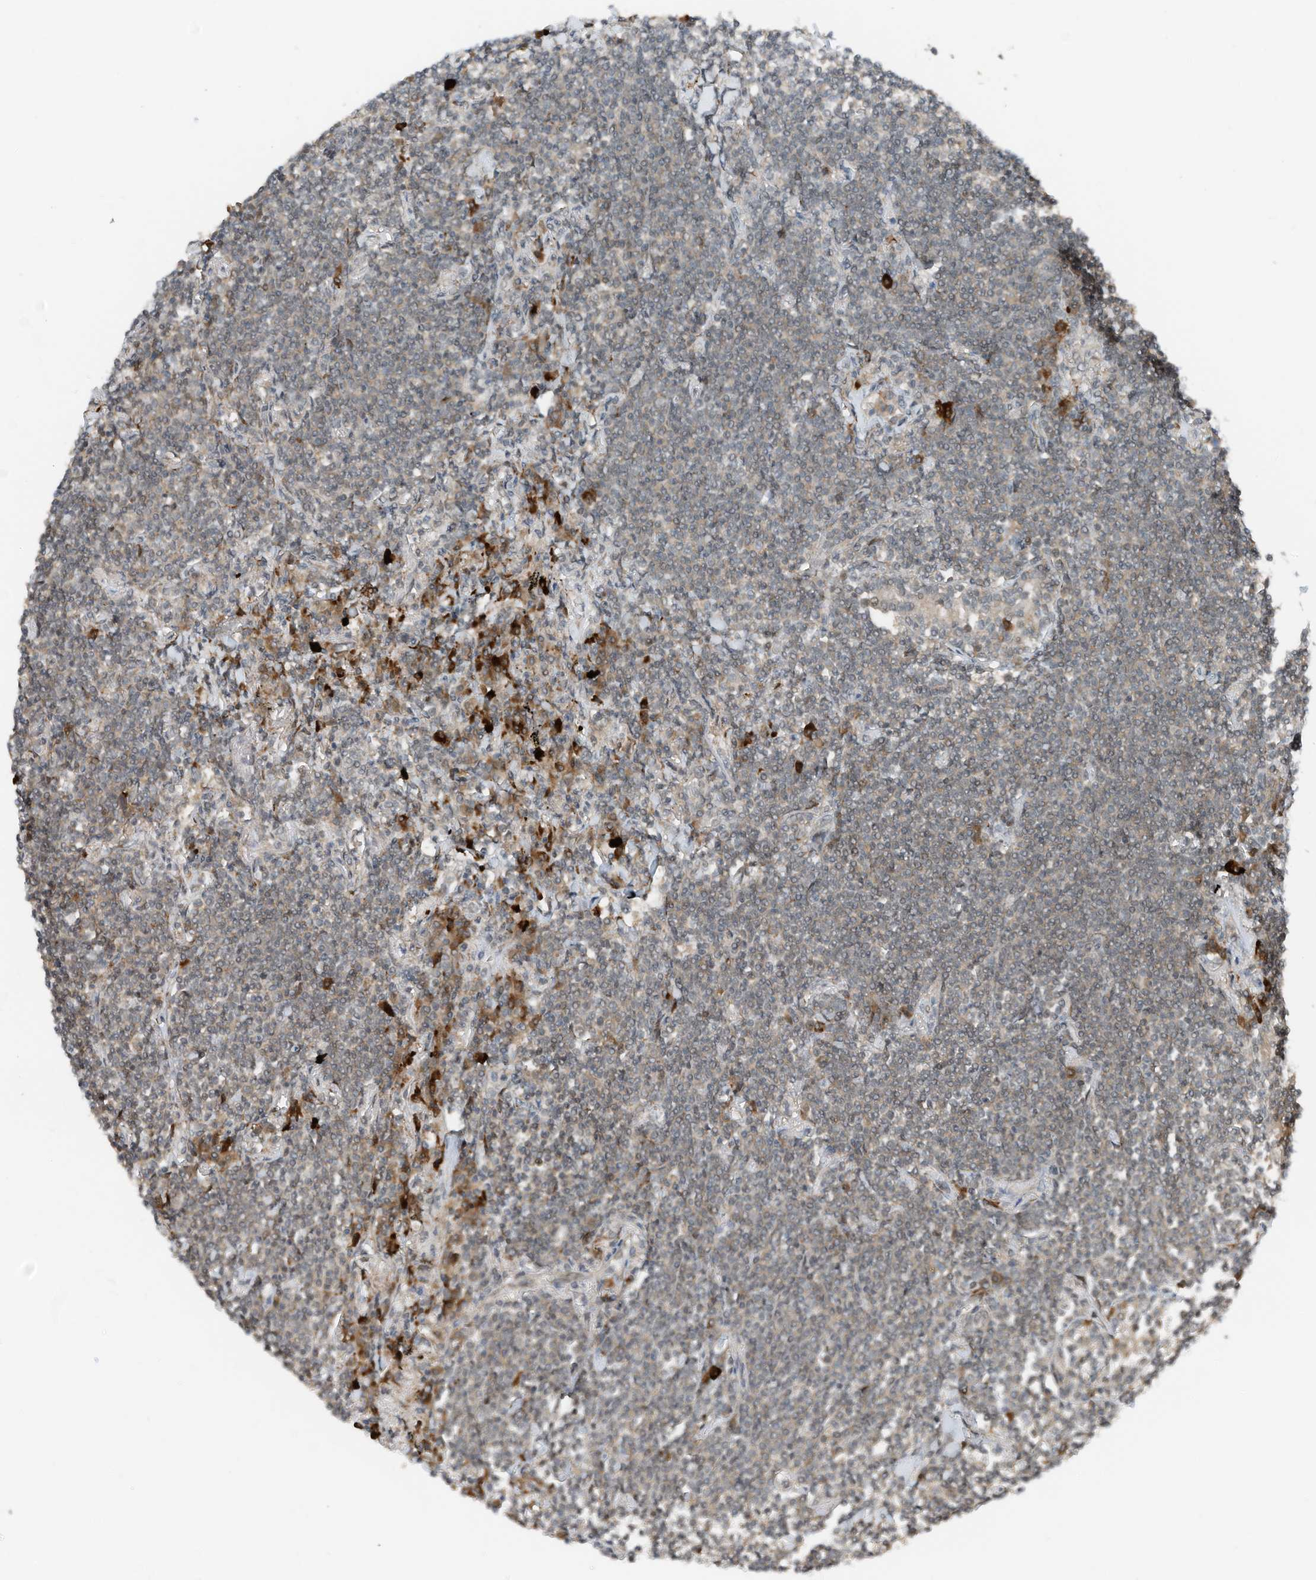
{"staining": {"intensity": "weak", "quantity": "25%-75%", "location": "cytoplasmic/membranous"}, "tissue": "lymphoma", "cell_type": "Tumor cells", "image_type": "cancer", "snomed": [{"axis": "morphology", "description": "Malignant lymphoma, non-Hodgkin's type, Low grade"}, {"axis": "topography", "description": "Lung"}], "caption": "This is an image of IHC staining of malignant lymphoma, non-Hodgkin's type (low-grade), which shows weak positivity in the cytoplasmic/membranous of tumor cells.", "gene": "RMND1", "patient": {"sex": "female", "age": 71}}